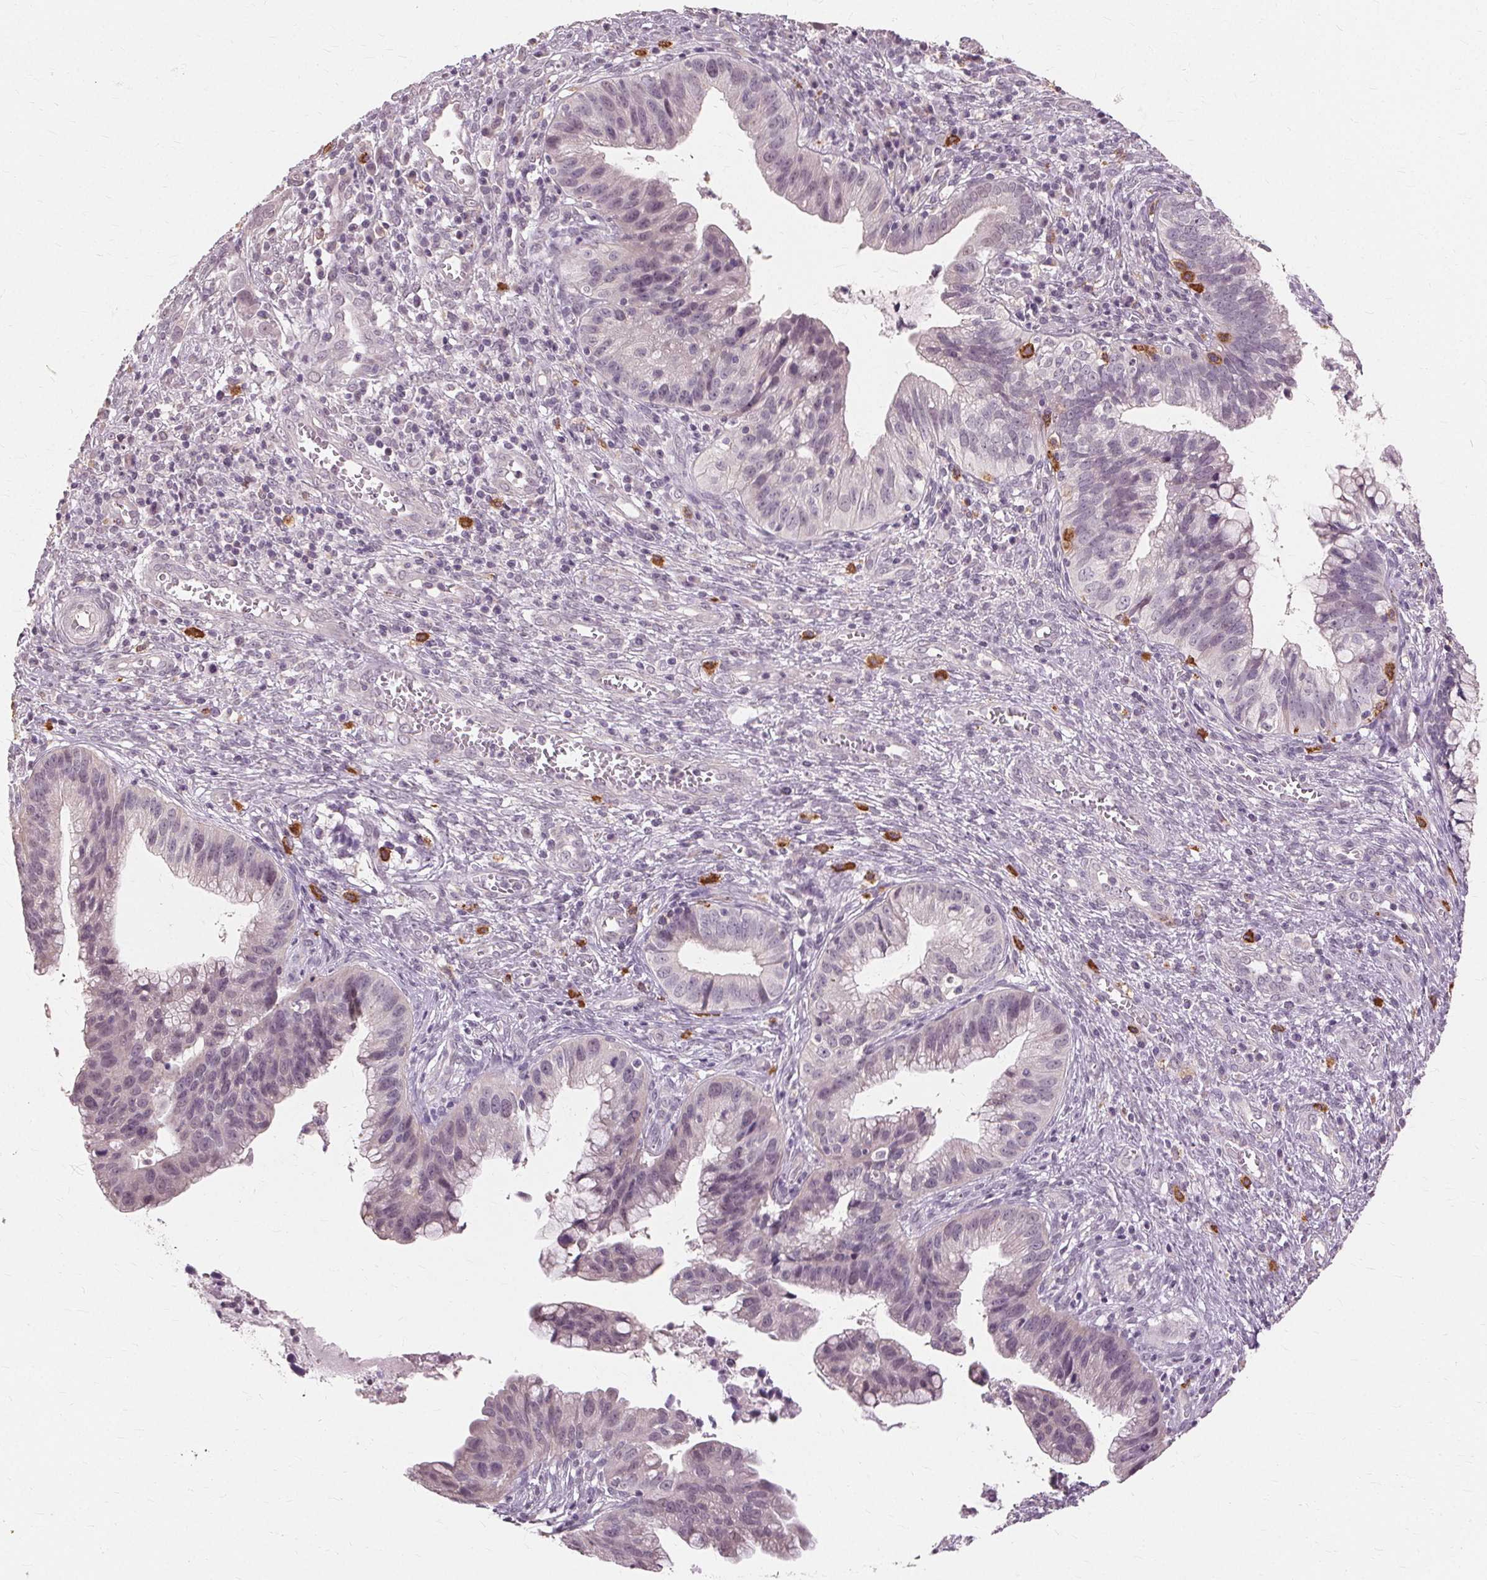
{"staining": {"intensity": "negative", "quantity": "none", "location": "none"}, "tissue": "cervical cancer", "cell_type": "Tumor cells", "image_type": "cancer", "snomed": [{"axis": "morphology", "description": "Adenocarcinoma, NOS"}, {"axis": "topography", "description": "Cervix"}], "caption": "Tumor cells show no significant protein positivity in cervical adenocarcinoma.", "gene": "SIGLEC6", "patient": {"sex": "female", "age": 34}}